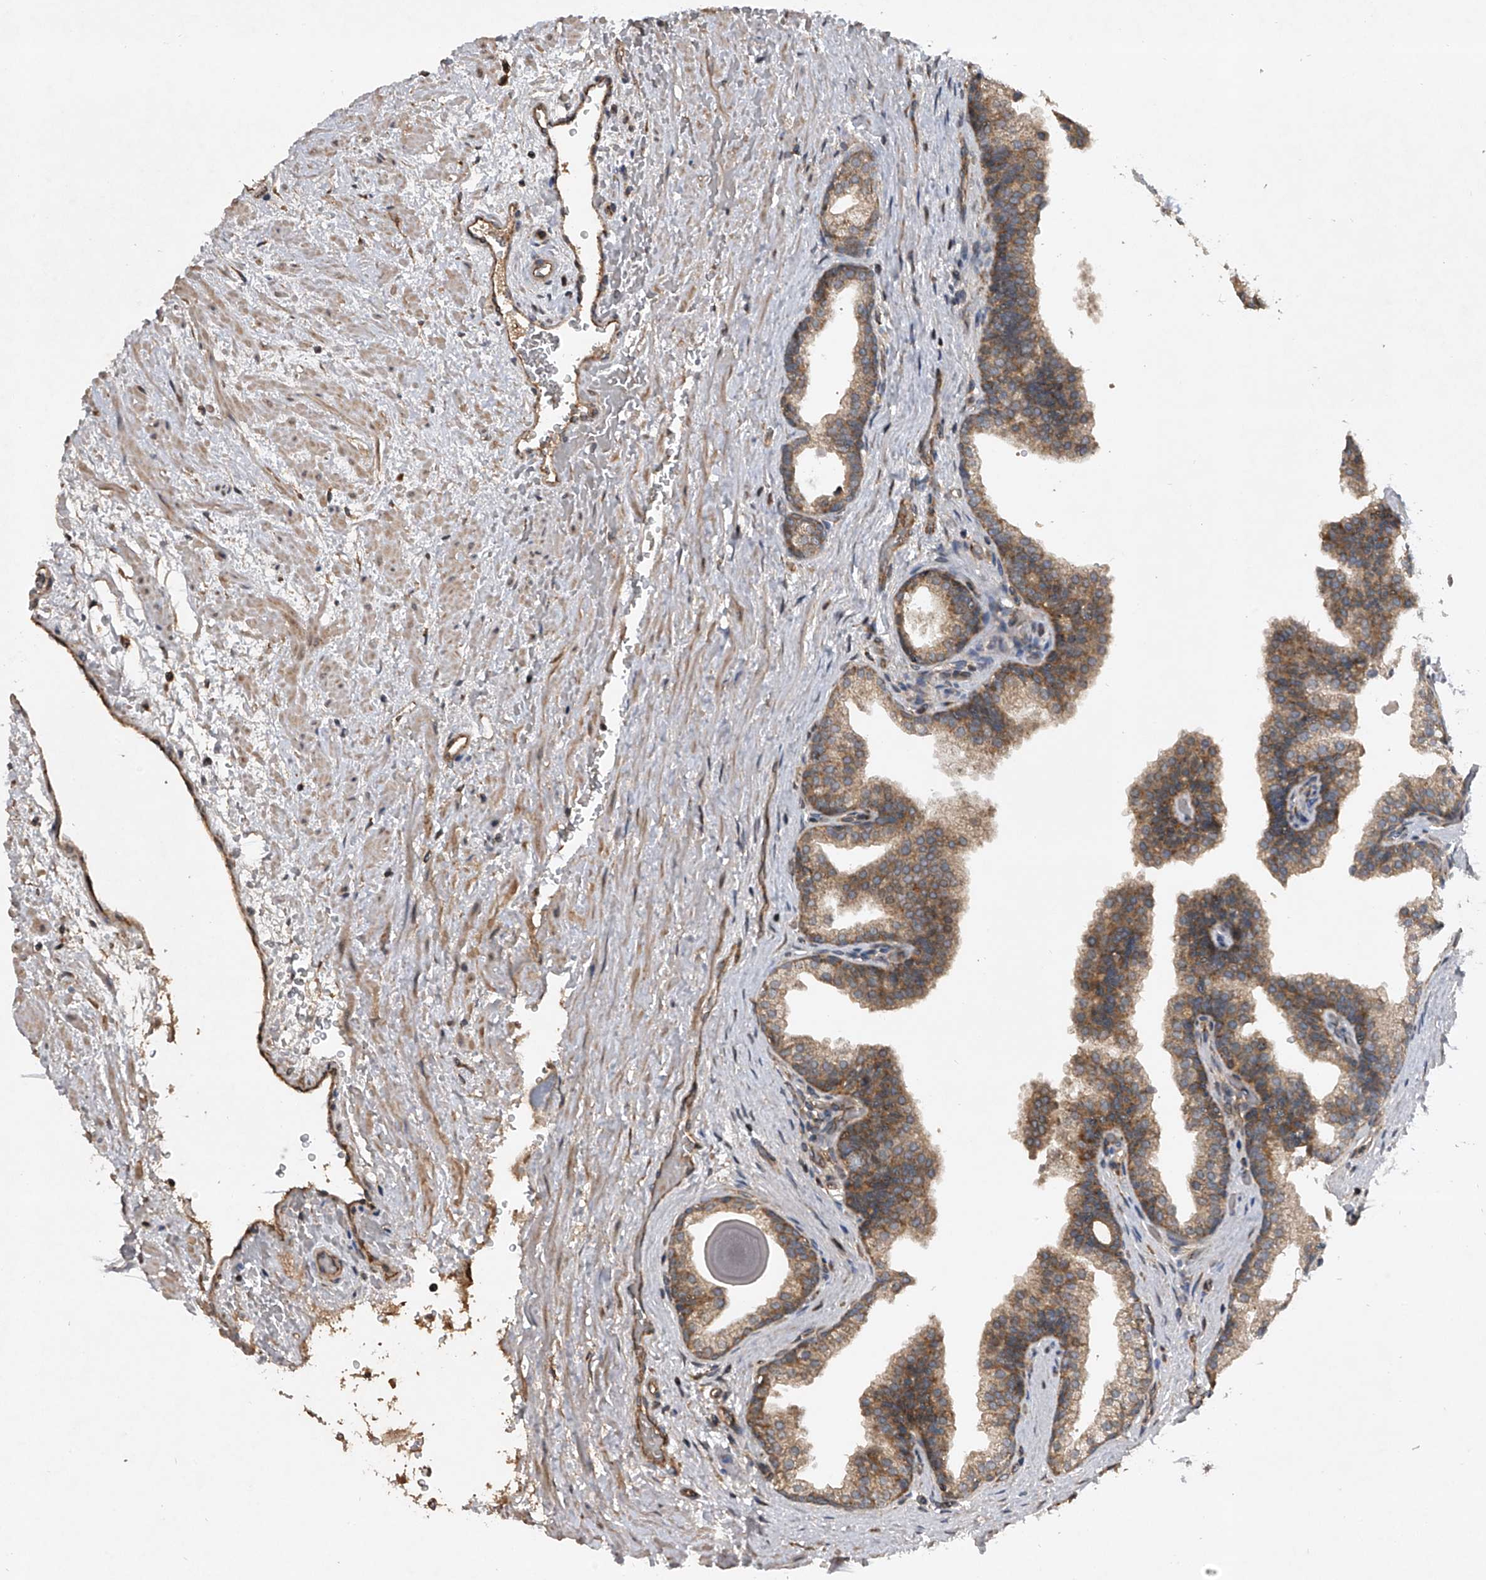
{"staining": {"intensity": "moderate", "quantity": ">75%", "location": "cytoplasmic/membranous"}, "tissue": "prostate", "cell_type": "Glandular cells", "image_type": "normal", "snomed": [{"axis": "morphology", "description": "Normal tissue, NOS"}, {"axis": "topography", "description": "Prostate"}], "caption": "Prostate stained for a protein reveals moderate cytoplasmic/membranous positivity in glandular cells. (DAB (3,3'-diaminobenzidine) IHC, brown staining for protein, blue staining for nuclei).", "gene": "NFS1", "patient": {"sex": "male", "age": 48}}